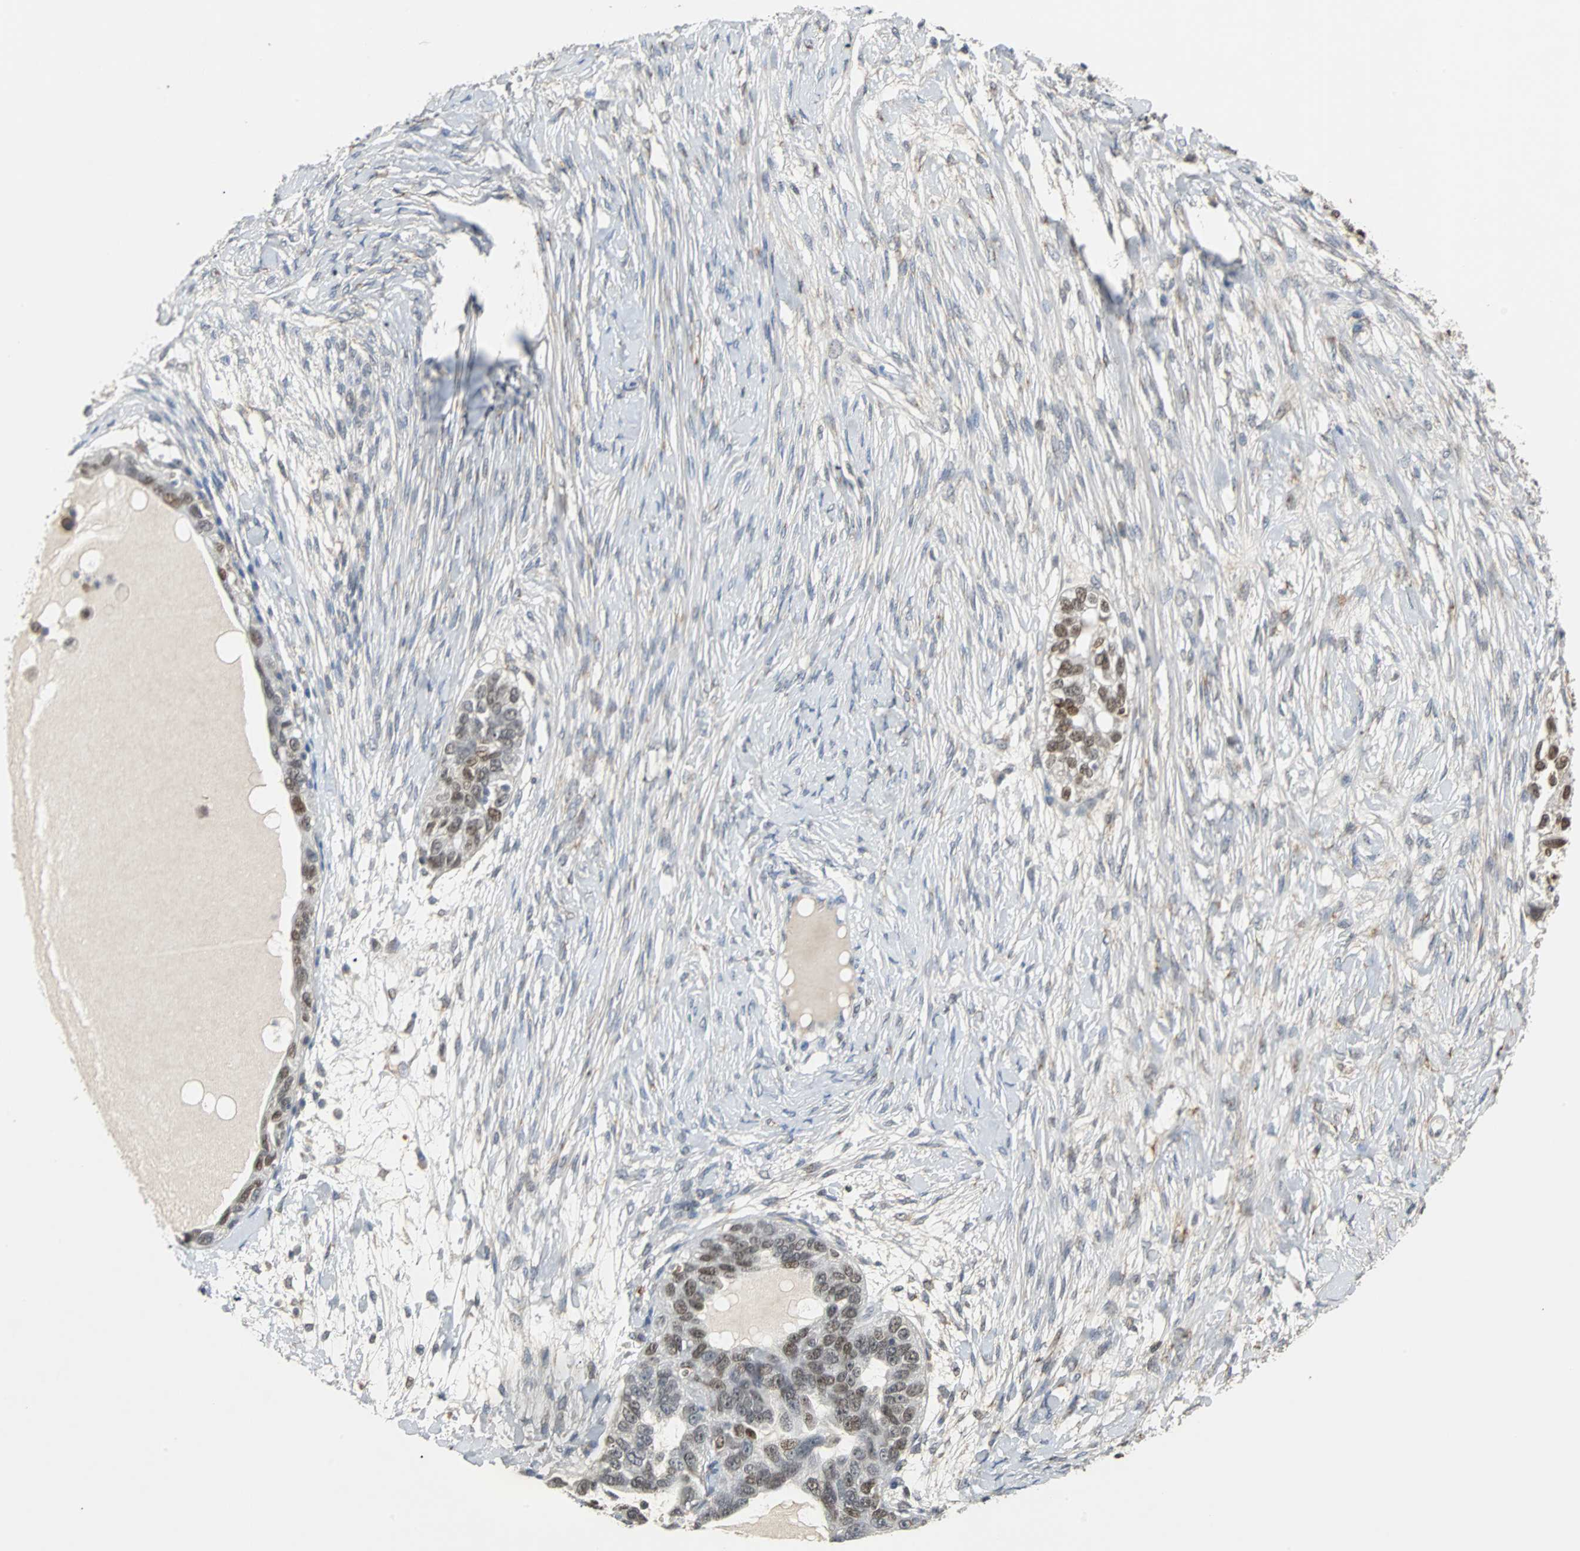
{"staining": {"intensity": "moderate", "quantity": "25%-75%", "location": "nuclear"}, "tissue": "ovarian cancer", "cell_type": "Tumor cells", "image_type": "cancer", "snomed": [{"axis": "morphology", "description": "Cystadenocarcinoma, serous, NOS"}, {"axis": "topography", "description": "Ovary"}], "caption": "Immunohistochemical staining of human ovarian cancer (serous cystadenocarcinoma) exhibits medium levels of moderate nuclear expression in approximately 25%-75% of tumor cells.", "gene": "HLX", "patient": {"sex": "female", "age": 82}}